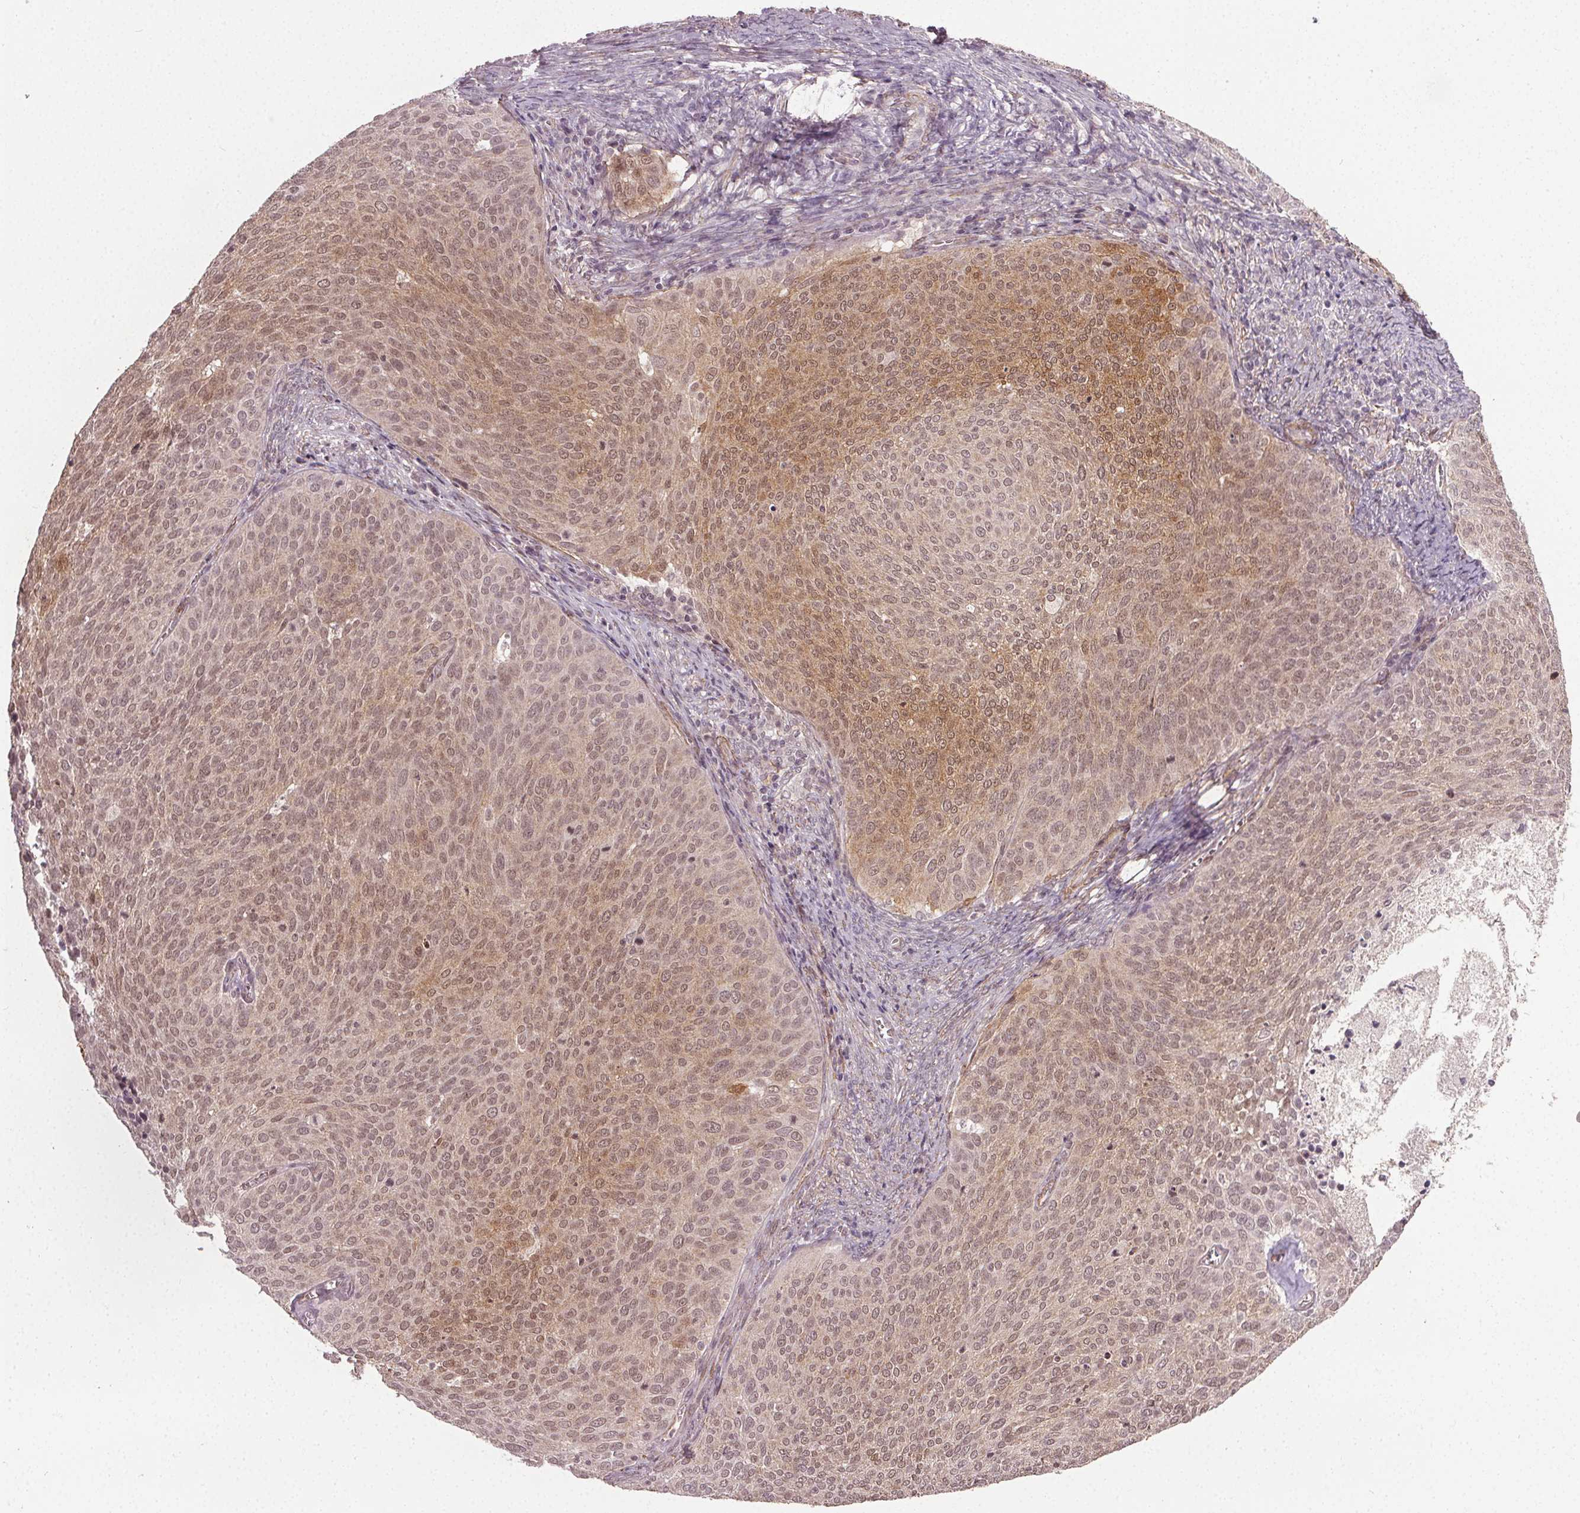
{"staining": {"intensity": "moderate", "quantity": "25%-75%", "location": "cytoplasmic/membranous,nuclear"}, "tissue": "cervical cancer", "cell_type": "Tumor cells", "image_type": "cancer", "snomed": [{"axis": "morphology", "description": "Squamous cell carcinoma, NOS"}, {"axis": "topography", "description": "Cervix"}], "caption": "Protein staining demonstrates moderate cytoplasmic/membranous and nuclear expression in approximately 25%-75% of tumor cells in cervical cancer (squamous cell carcinoma). Immunohistochemistry (ihc) stains the protein in brown and the nuclei are stained blue.", "gene": "PKP1", "patient": {"sex": "female", "age": 39}}